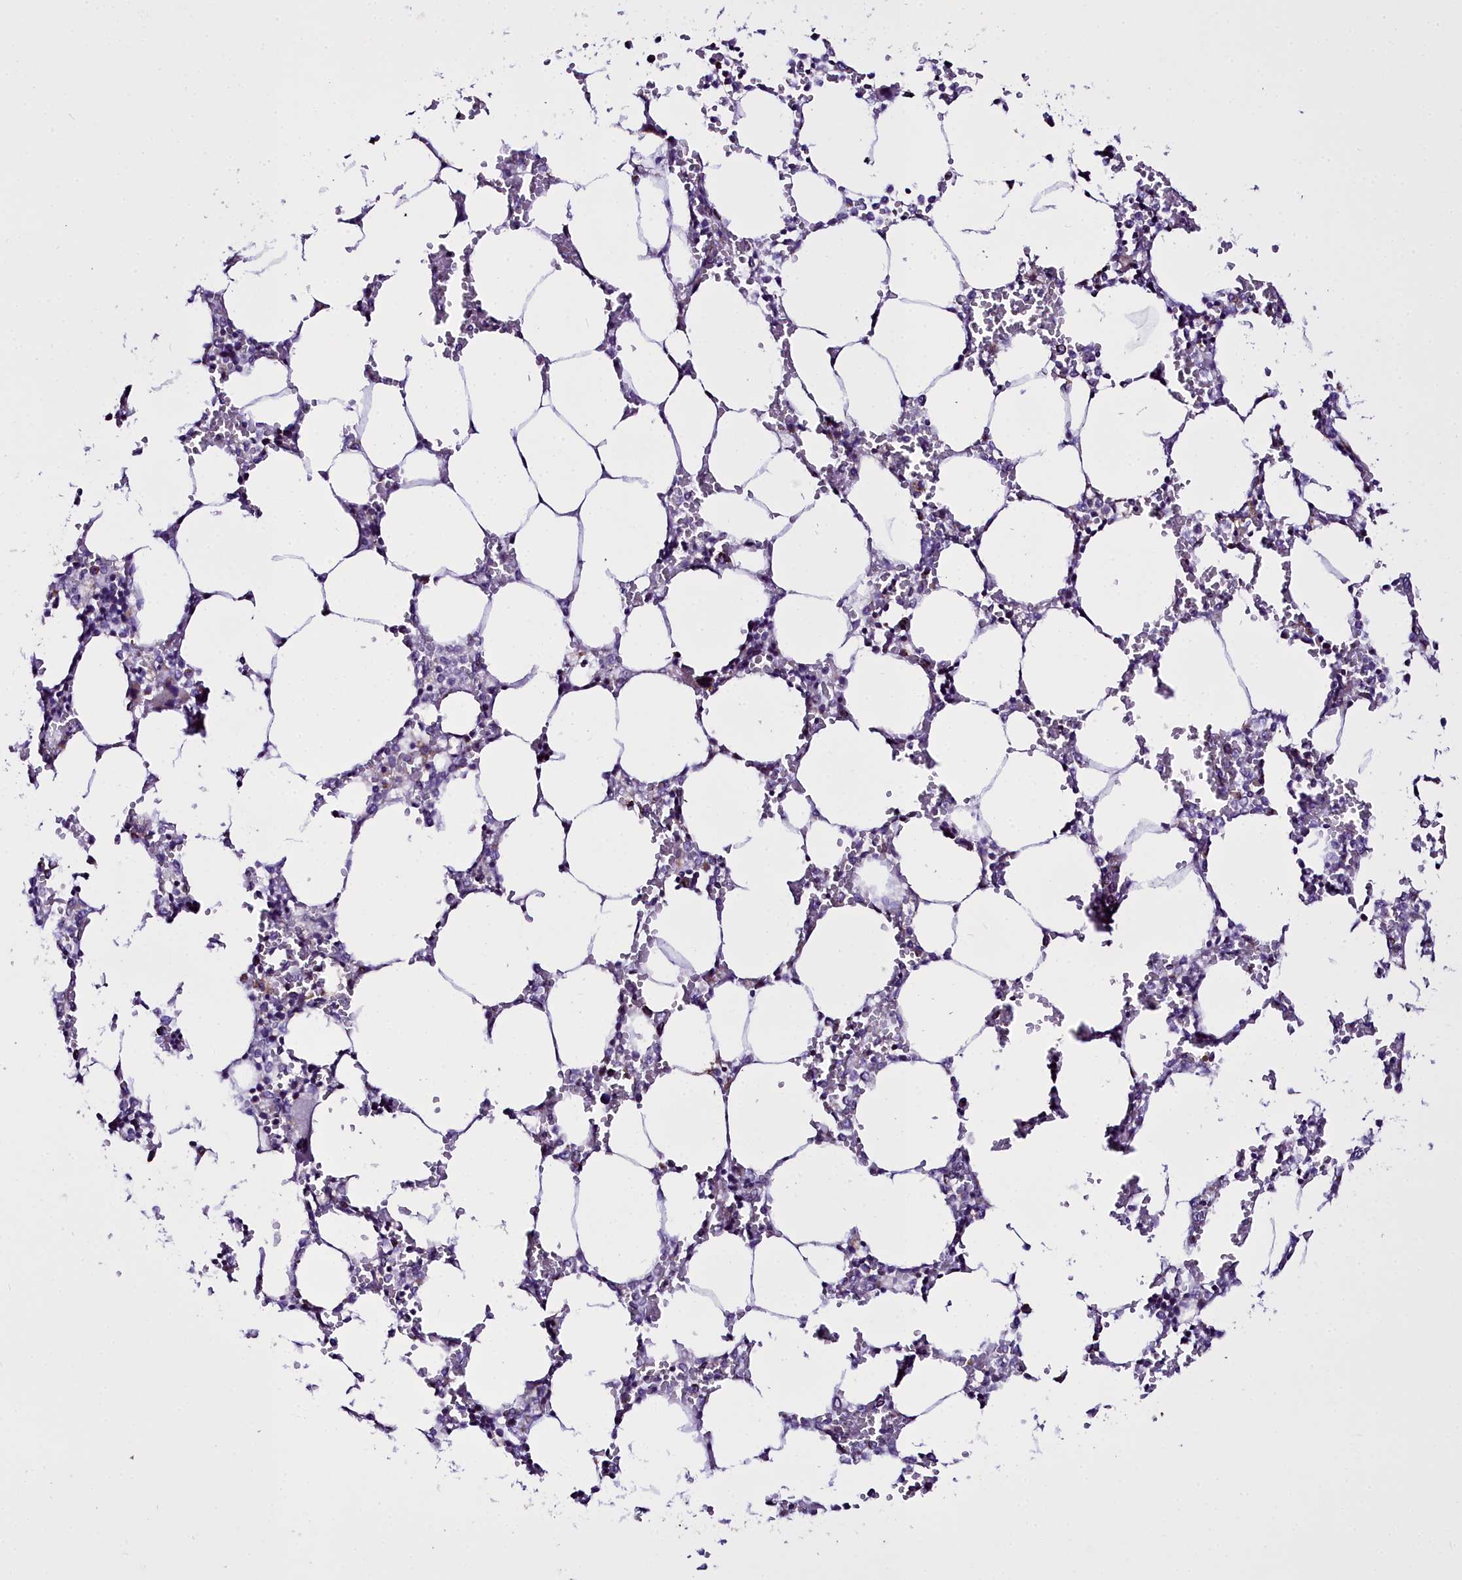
{"staining": {"intensity": "weak", "quantity": "<25%", "location": "cytoplasmic/membranous"}, "tissue": "bone marrow", "cell_type": "Hematopoietic cells", "image_type": "normal", "snomed": [{"axis": "morphology", "description": "Normal tissue, NOS"}, {"axis": "topography", "description": "Bone marrow"}], "caption": "High power microscopy micrograph of an immunohistochemistry micrograph of unremarkable bone marrow, revealing no significant expression in hematopoietic cells. (Brightfield microscopy of DAB immunohistochemistry at high magnification).", "gene": "WDFY3", "patient": {"sex": "male", "age": 64}}